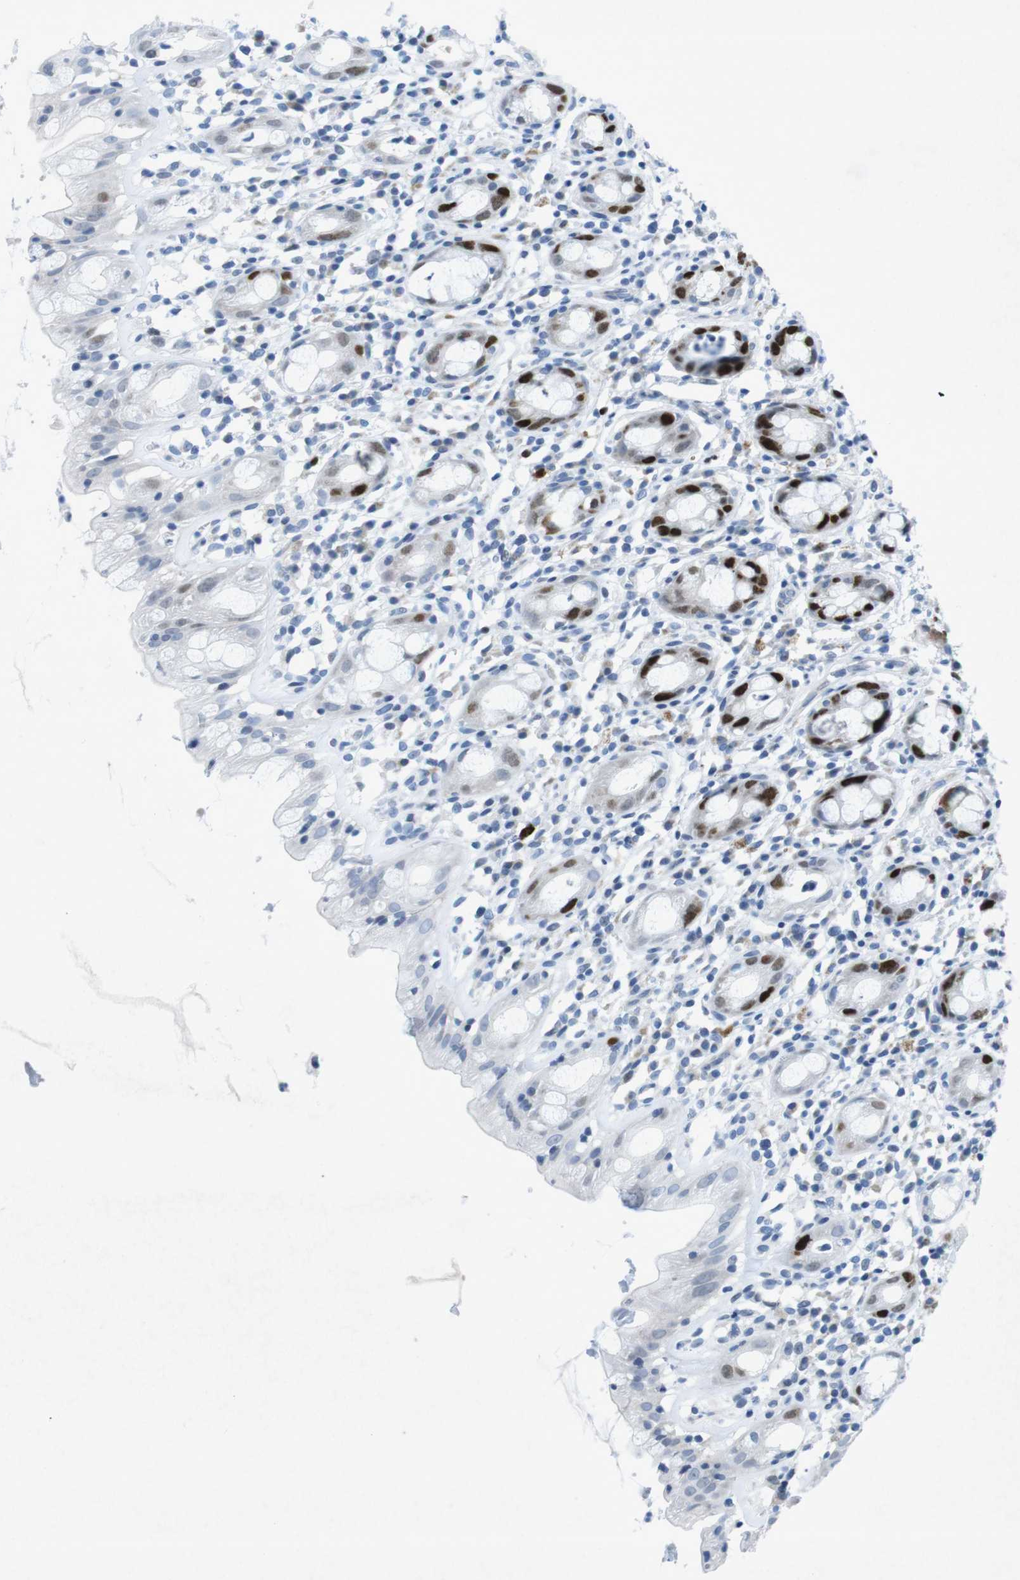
{"staining": {"intensity": "strong", "quantity": "25%-75%", "location": "nuclear"}, "tissue": "rectum", "cell_type": "Glandular cells", "image_type": "normal", "snomed": [{"axis": "morphology", "description": "Normal tissue, NOS"}, {"axis": "topography", "description": "Rectum"}], "caption": "Immunohistochemical staining of benign rectum displays high levels of strong nuclear expression in approximately 25%-75% of glandular cells.", "gene": "CHAF1A", "patient": {"sex": "male", "age": 44}}